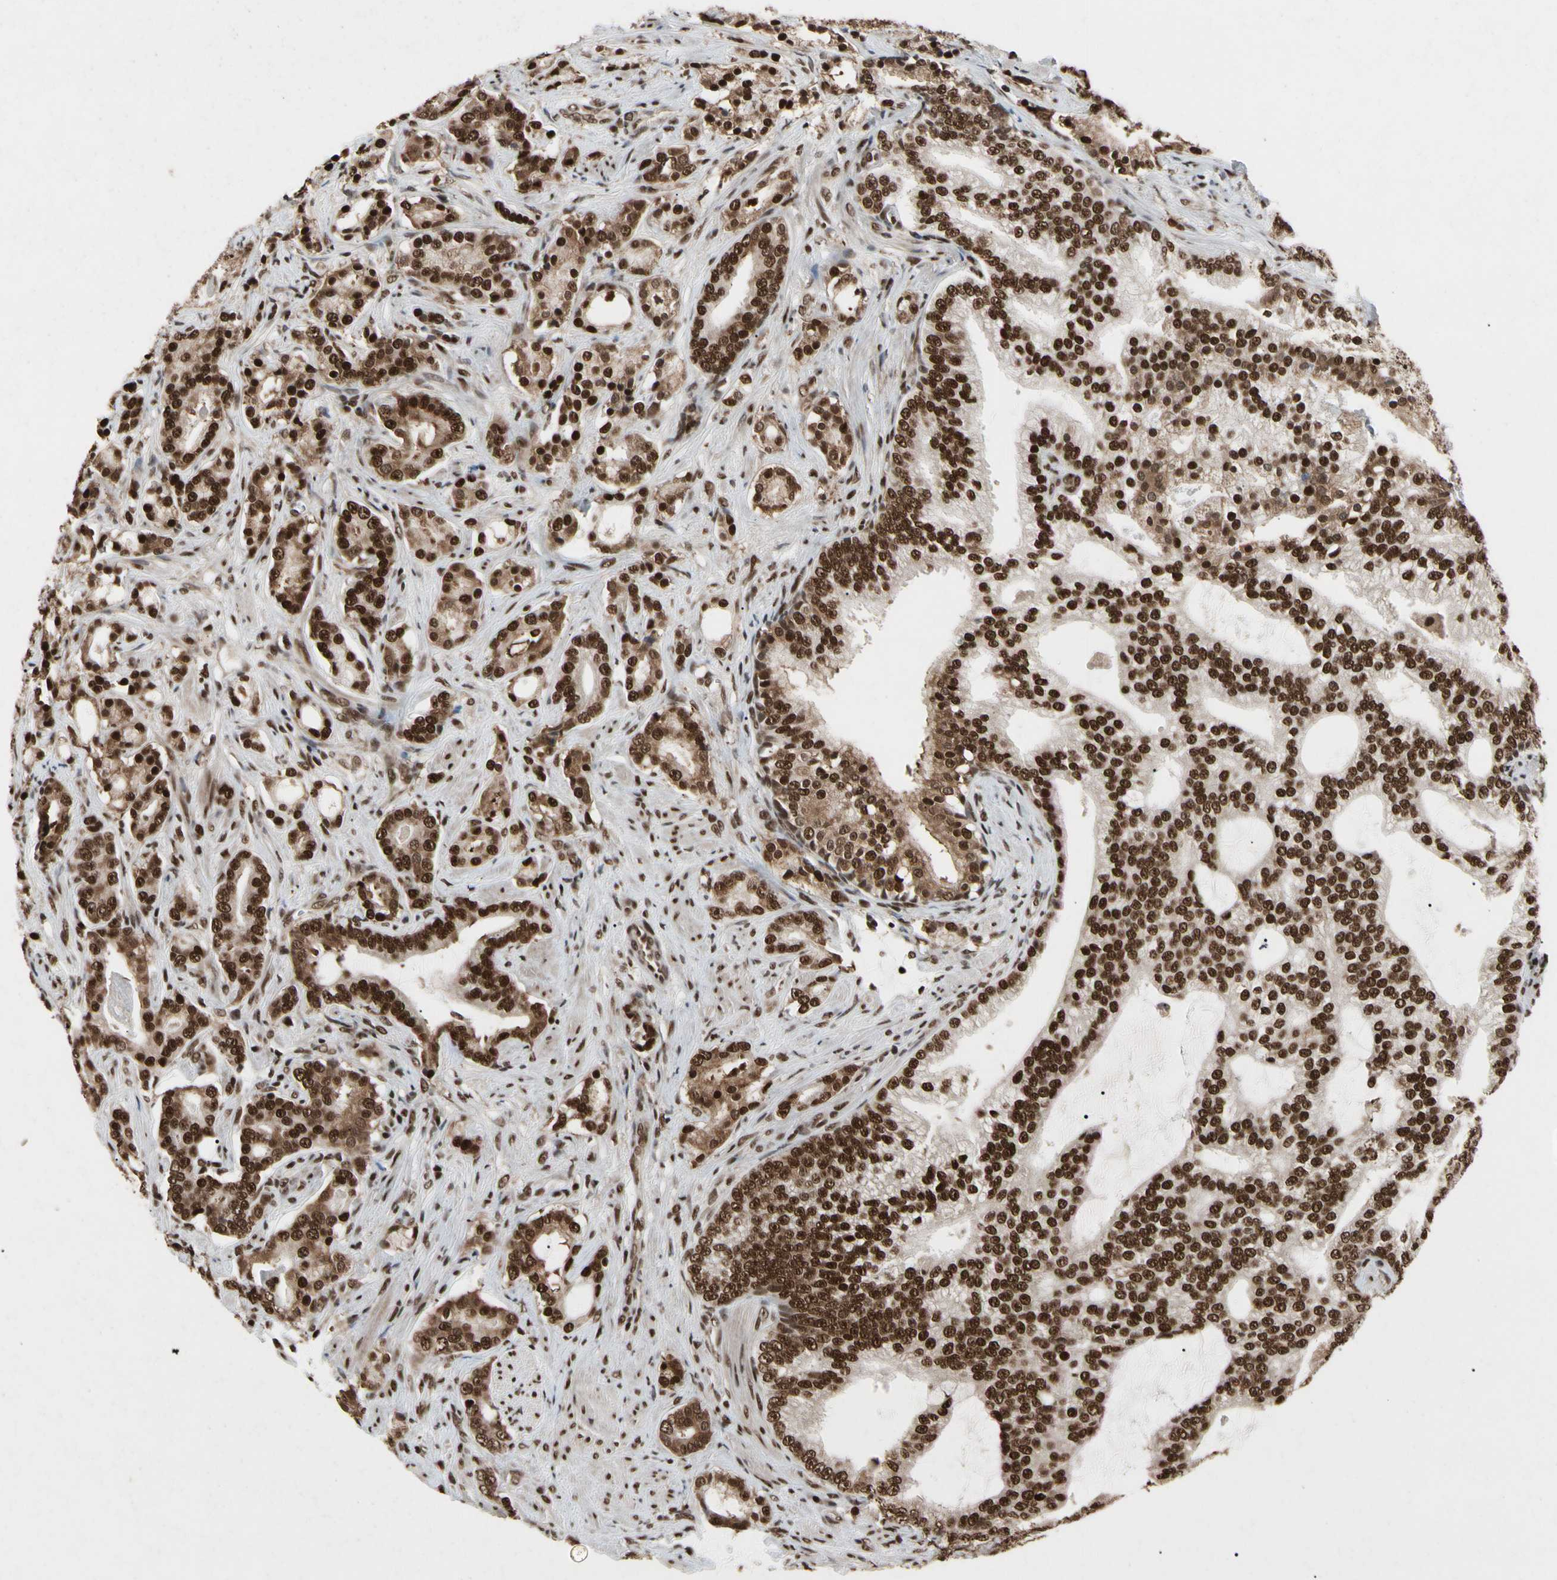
{"staining": {"intensity": "strong", "quantity": ">75%", "location": "cytoplasmic/membranous,nuclear"}, "tissue": "prostate cancer", "cell_type": "Tumor cells", "image_type": "cancer", "snomed": [{"axis": "morphology", "description": "Adenocarcinoma, Low grade"}, {"axis": "topography", "description": "Prostate"}], "caption": "Protein staining by IHC shows strong cytoplasmic/membranous and nuclear positivity in approximately >75% of tumor cells in prostate cancer (adenocarcinoma (low-grade)).", "gene": "FAM98B", "patient": {"sex": "male", "age": 58}}